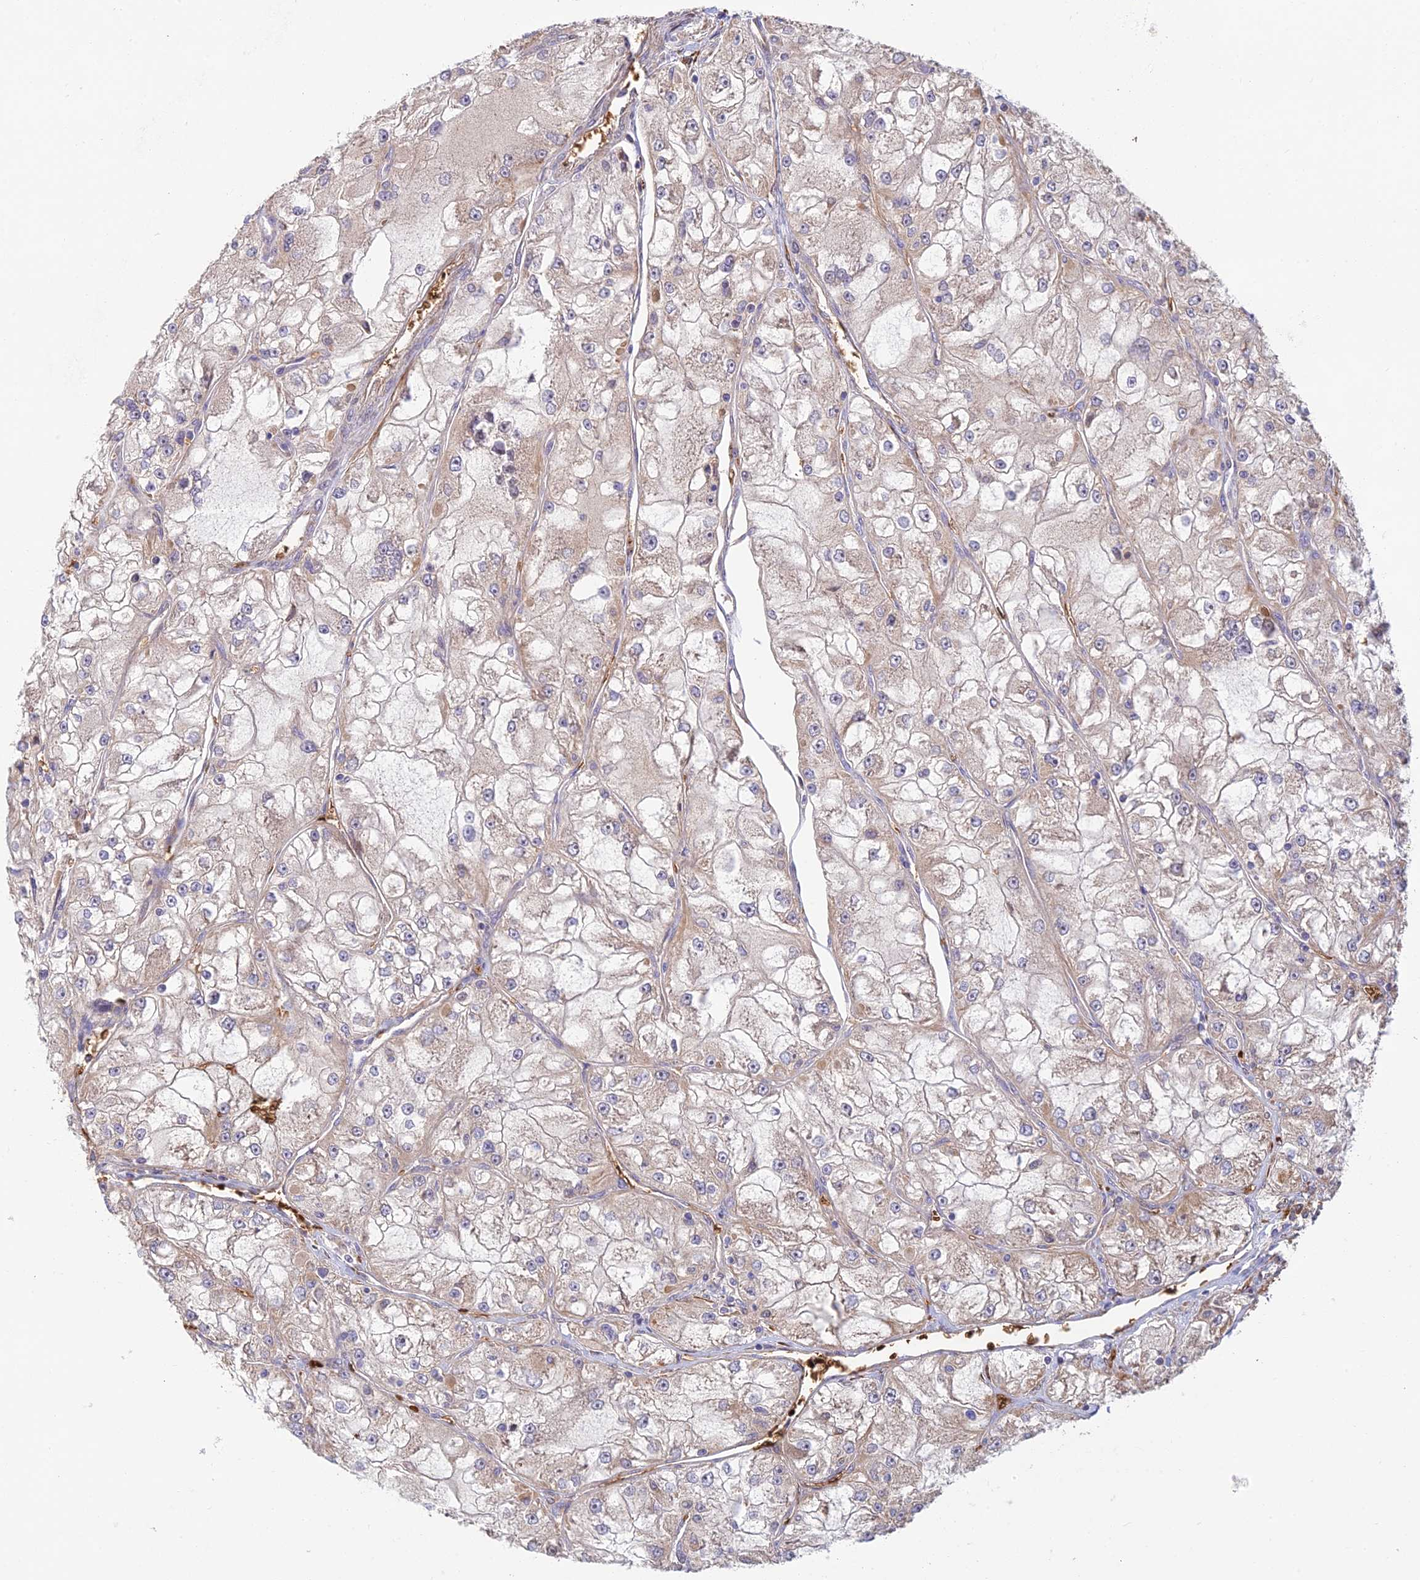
{"staining": {"intensity": "weak", "quantity": "<25%", "location": "cytoplasmic/membranous"}, "tissue": "renal cancer", "cell_type": "Tumor cells", "image_type": "cancer", "snomed": [{"axis": "morphology", "description": "Adenocarcinoma, NOS"}, {"axis": "topography", "description": "Kidney"}], "caption": "Tumor cells show no significant expression in renal cancer (adenocarcinoma).", "gene": "UFSP2", "patient": {"sex": "female", "age": 72}}